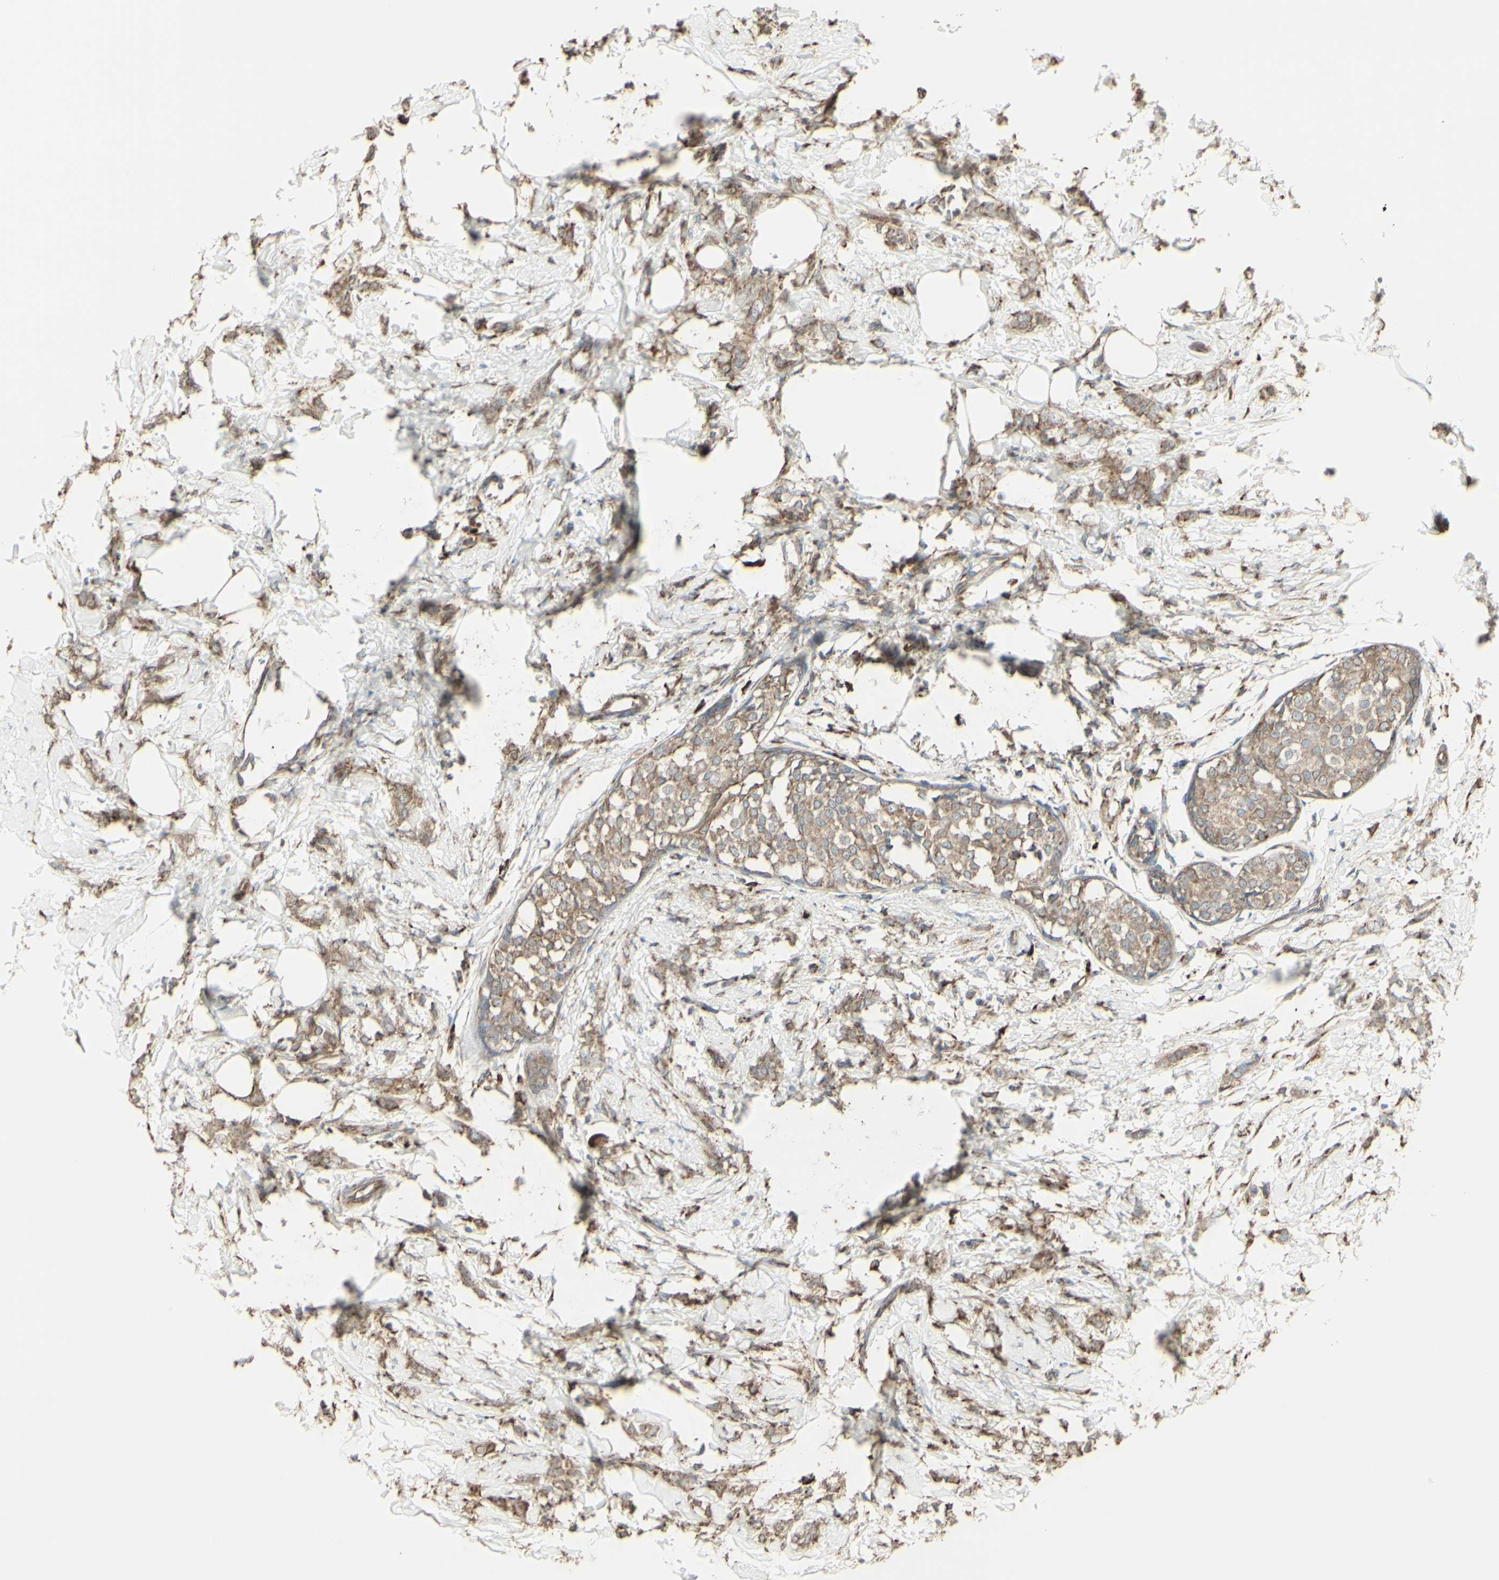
{"staining": {"intensity": "weak", "quantity": ">75%", "location": "cytoplasmic/membranous"}, "tissue": "breast cancer", "cell_type": "Tumor cells", "image_type": "cancer", "snomed": [{"axis": "morphology", "description": "Lobular carcinoma, in situ"}, {"axis": "morphology", "description": "Lobular carcinoma"}, {"axis": "topography", "description": "Breast"}], "caption": "Immunohistochemical staining of human lobular carcinoma (breast) demonstrates low levels of weak cytoplasmic/membranous protein expression in about >75% of tumor cells.", "gene": "EEF1B2", "patient": {"sex": "female", "age": 41}}